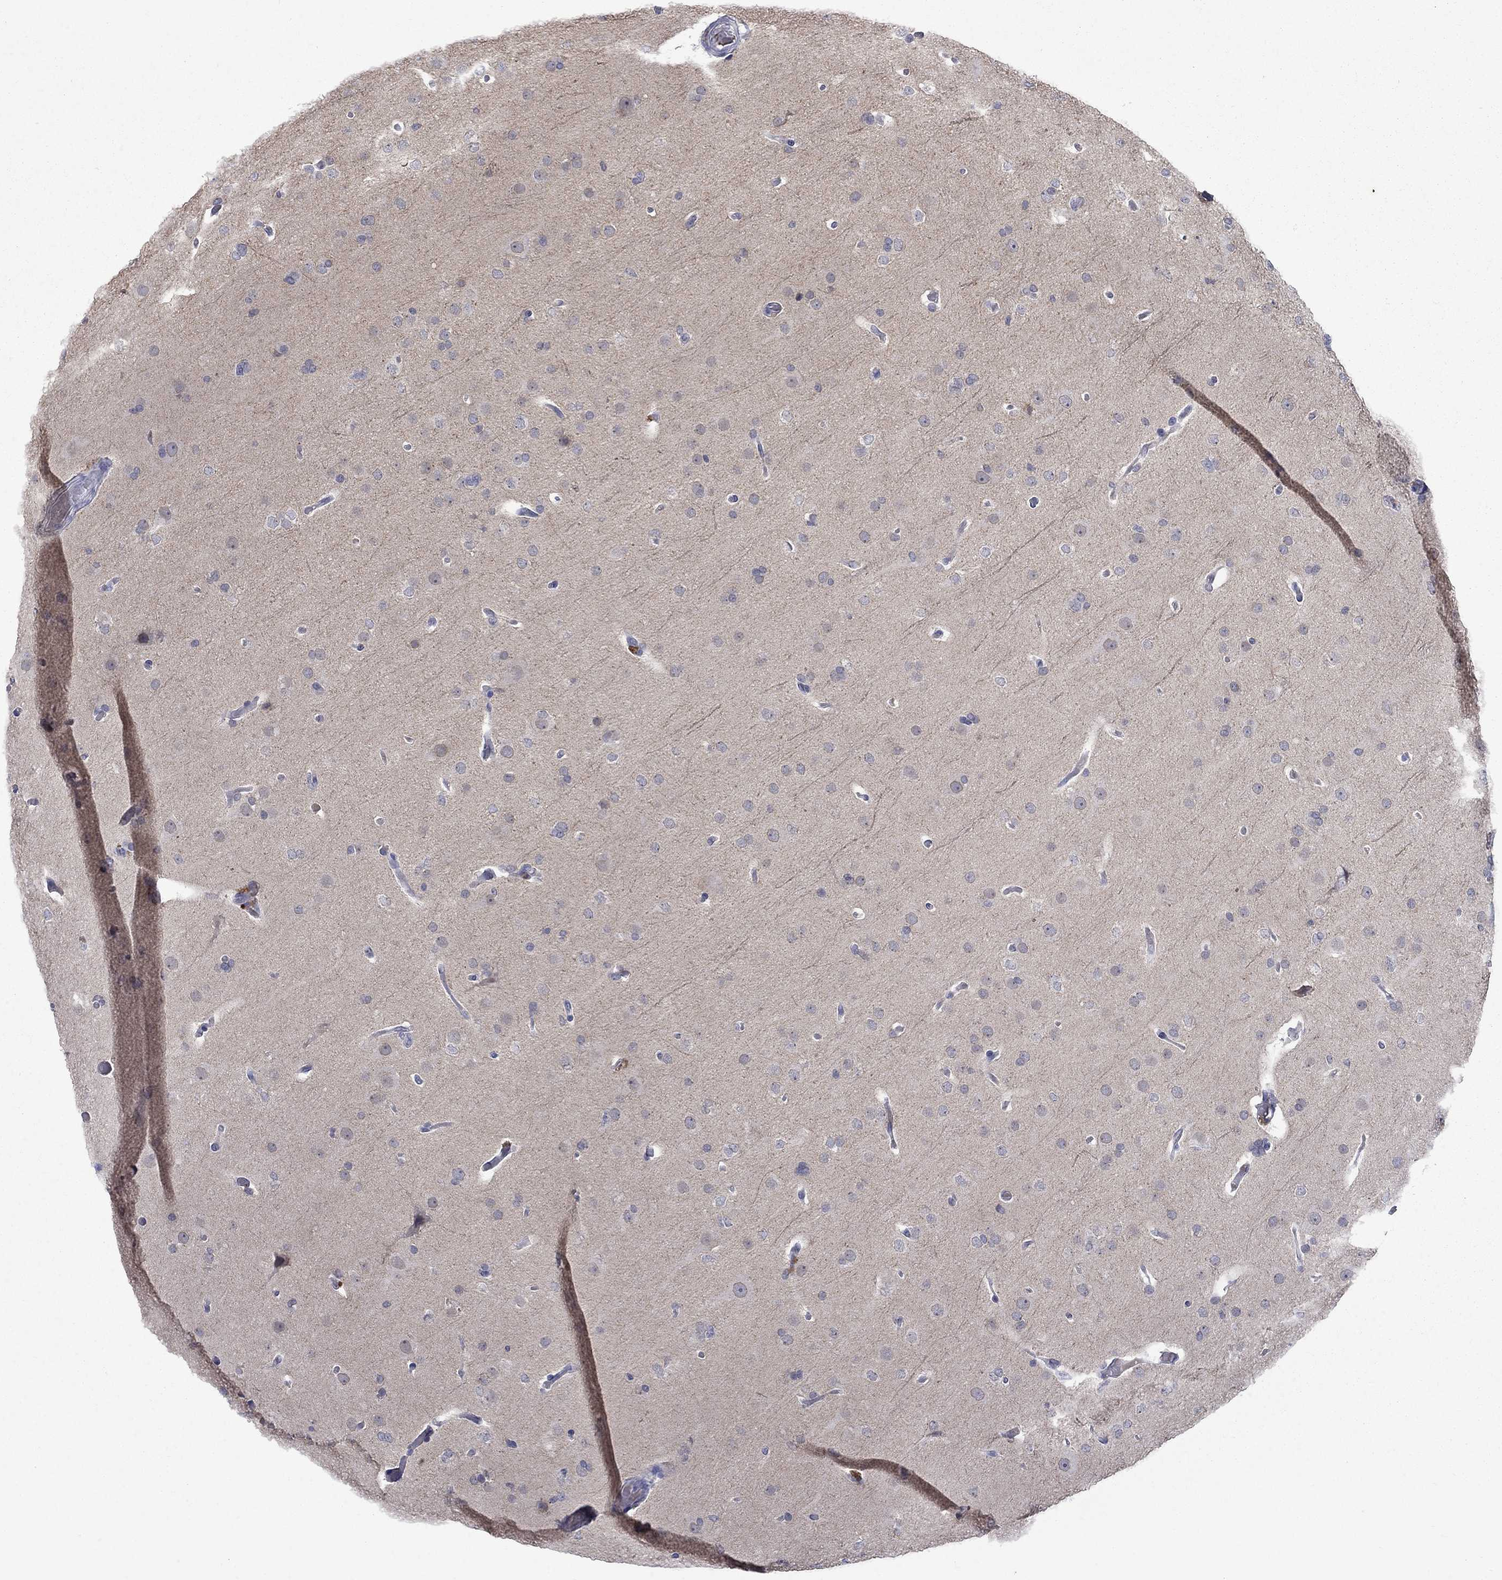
{"staining": {"intensity": "negative", "quantity": "none", "location": "none"}, "tissue": "glioma", "cell_type": "Tumor cells", "image_type": "cancer", "snomed": [{"axis": "morphology", "description": "Glioma, malignant, Low grade"}, {"axis": "topography", "description": "Brain"}], "caption": "Tumor cells are negative for brown protein staining in glioma. (Immunohistochemistry (ihc), brightfield microscopy, high magnification).", "gene": "NSMF", "patient": {"sex": "male", "age": 41}}